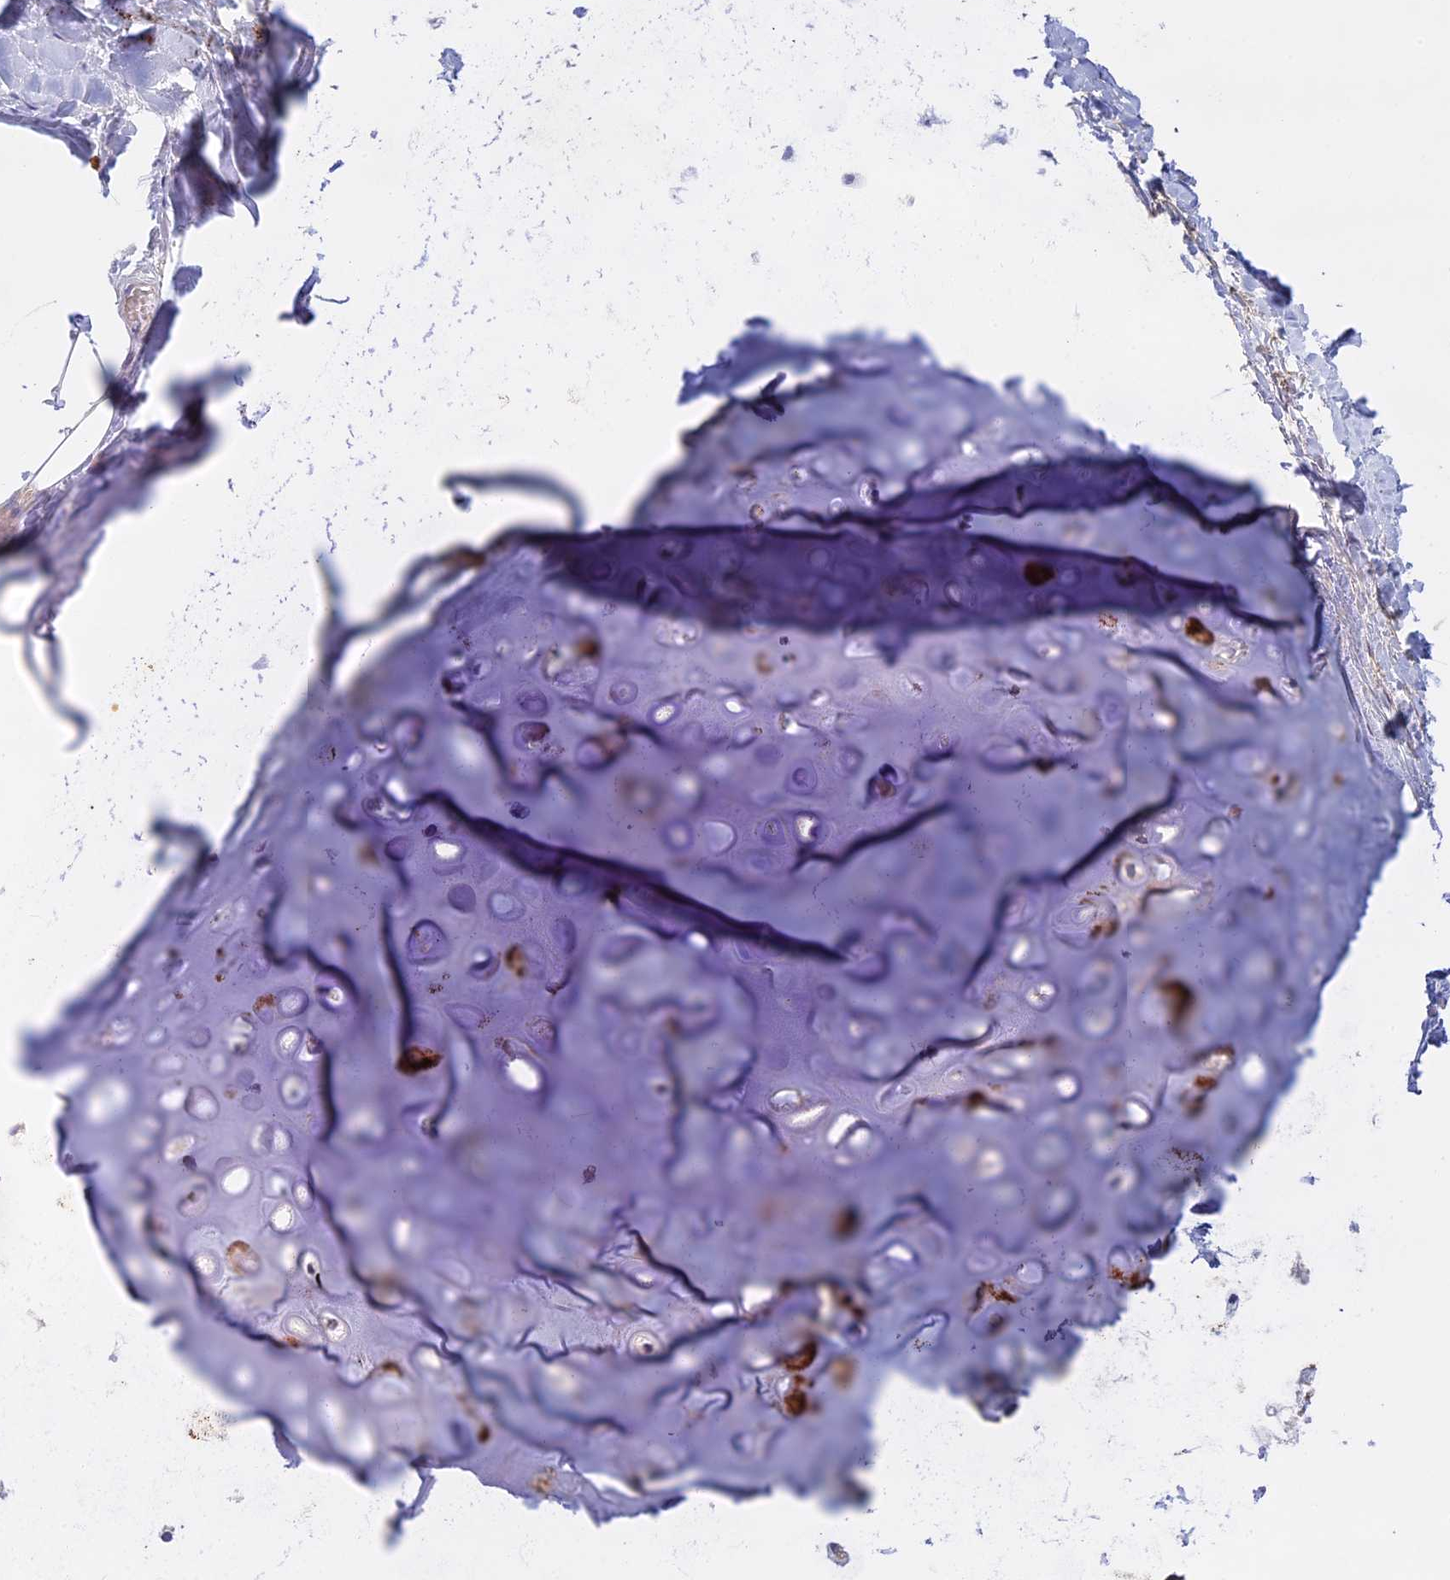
{"staining": {"intensity": "strong", "quantity": "<25%", "location": "cytoplasmic/membranous"}, "tissue": "soft tissue", "cell_type": "Chondrocytes", "image_type": "normal", "snomed": [{"axis": "morphology", "description": "Normal tissue, NOS"}, {"axis": "topography", "description": "Lymph node"}, {"axis": "topography", "description": "Cartilage tissue"}, {"axis": "topography", "description": "Bronchus"}], "caption": "Soft tissue was stained to show a protein in brown. There is medium levels of strong cytoplasmic/membranous positivity in approximately <25% of chondrocytes. The staining is performed using DAB (3,3'-diaminobenzidine) brown chromogen to label protein expression. The nuclei are counter-stained blue using hematoxylin.", "gene": "SLC2A6", "patient": {"sex": "male", "age": 63}}